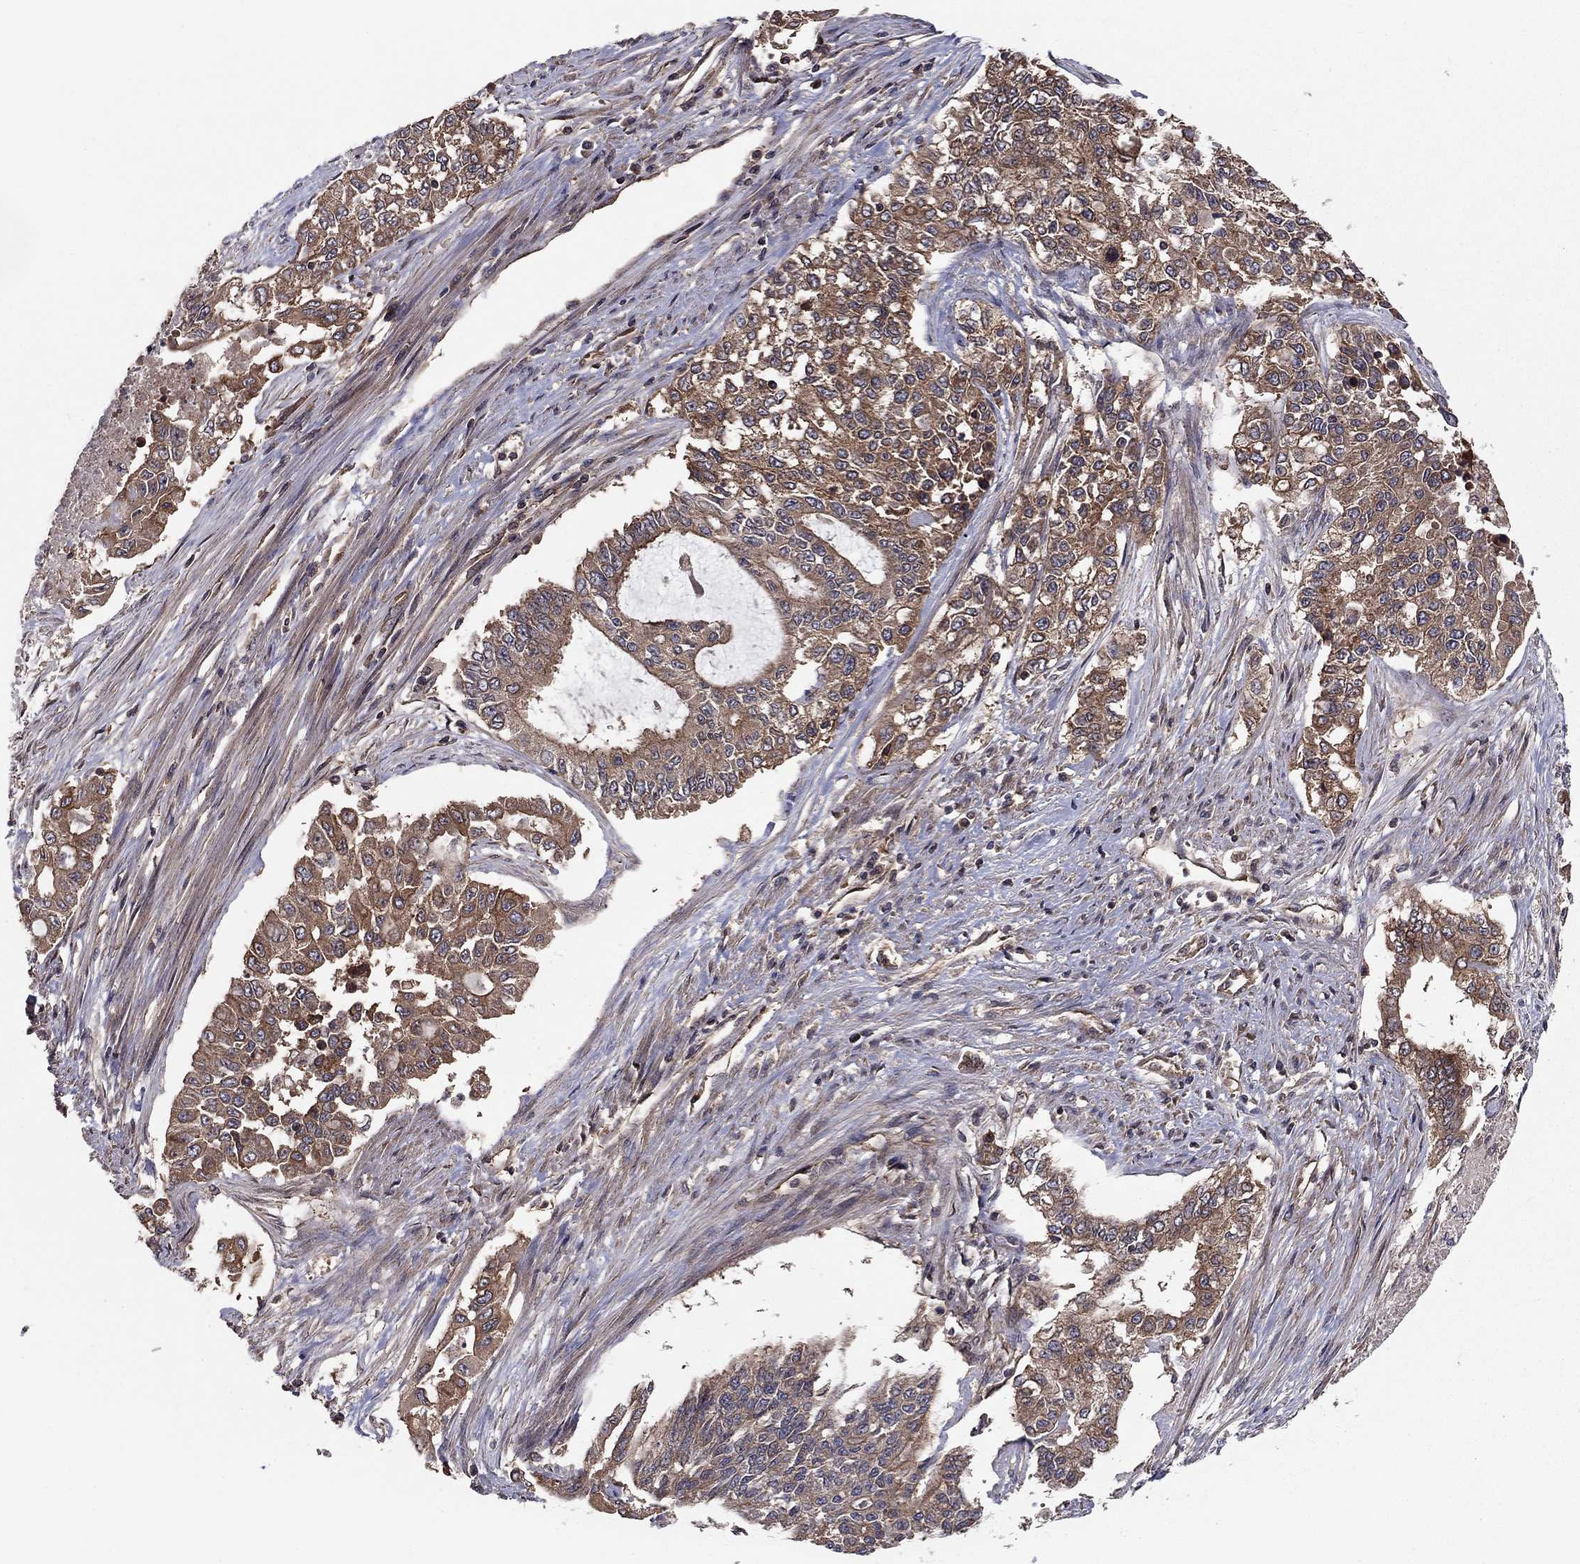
{"staining": {"intensity": "strong", "quantity": "25%-75%", "location": "cytoplasmic/membranous"}, "tissue": "endometrial cancer", "cell_type": "Tumor cells", "image_type": "cancer", "snomed": [{"axis": "morphology", "description": "Adenocarcinoma, NOS"}, {"axis": "topography", "description": "Uterus"}], "caption": "IHC (DAB) staining of human adenocarcinoma (endometrial) reveals strong cytoplasmic/membranous protein positivity in approximately 25%-75% of tumor cells.", "gene": "BMERB1", "patient": {"sex": "female", "age": 59}}